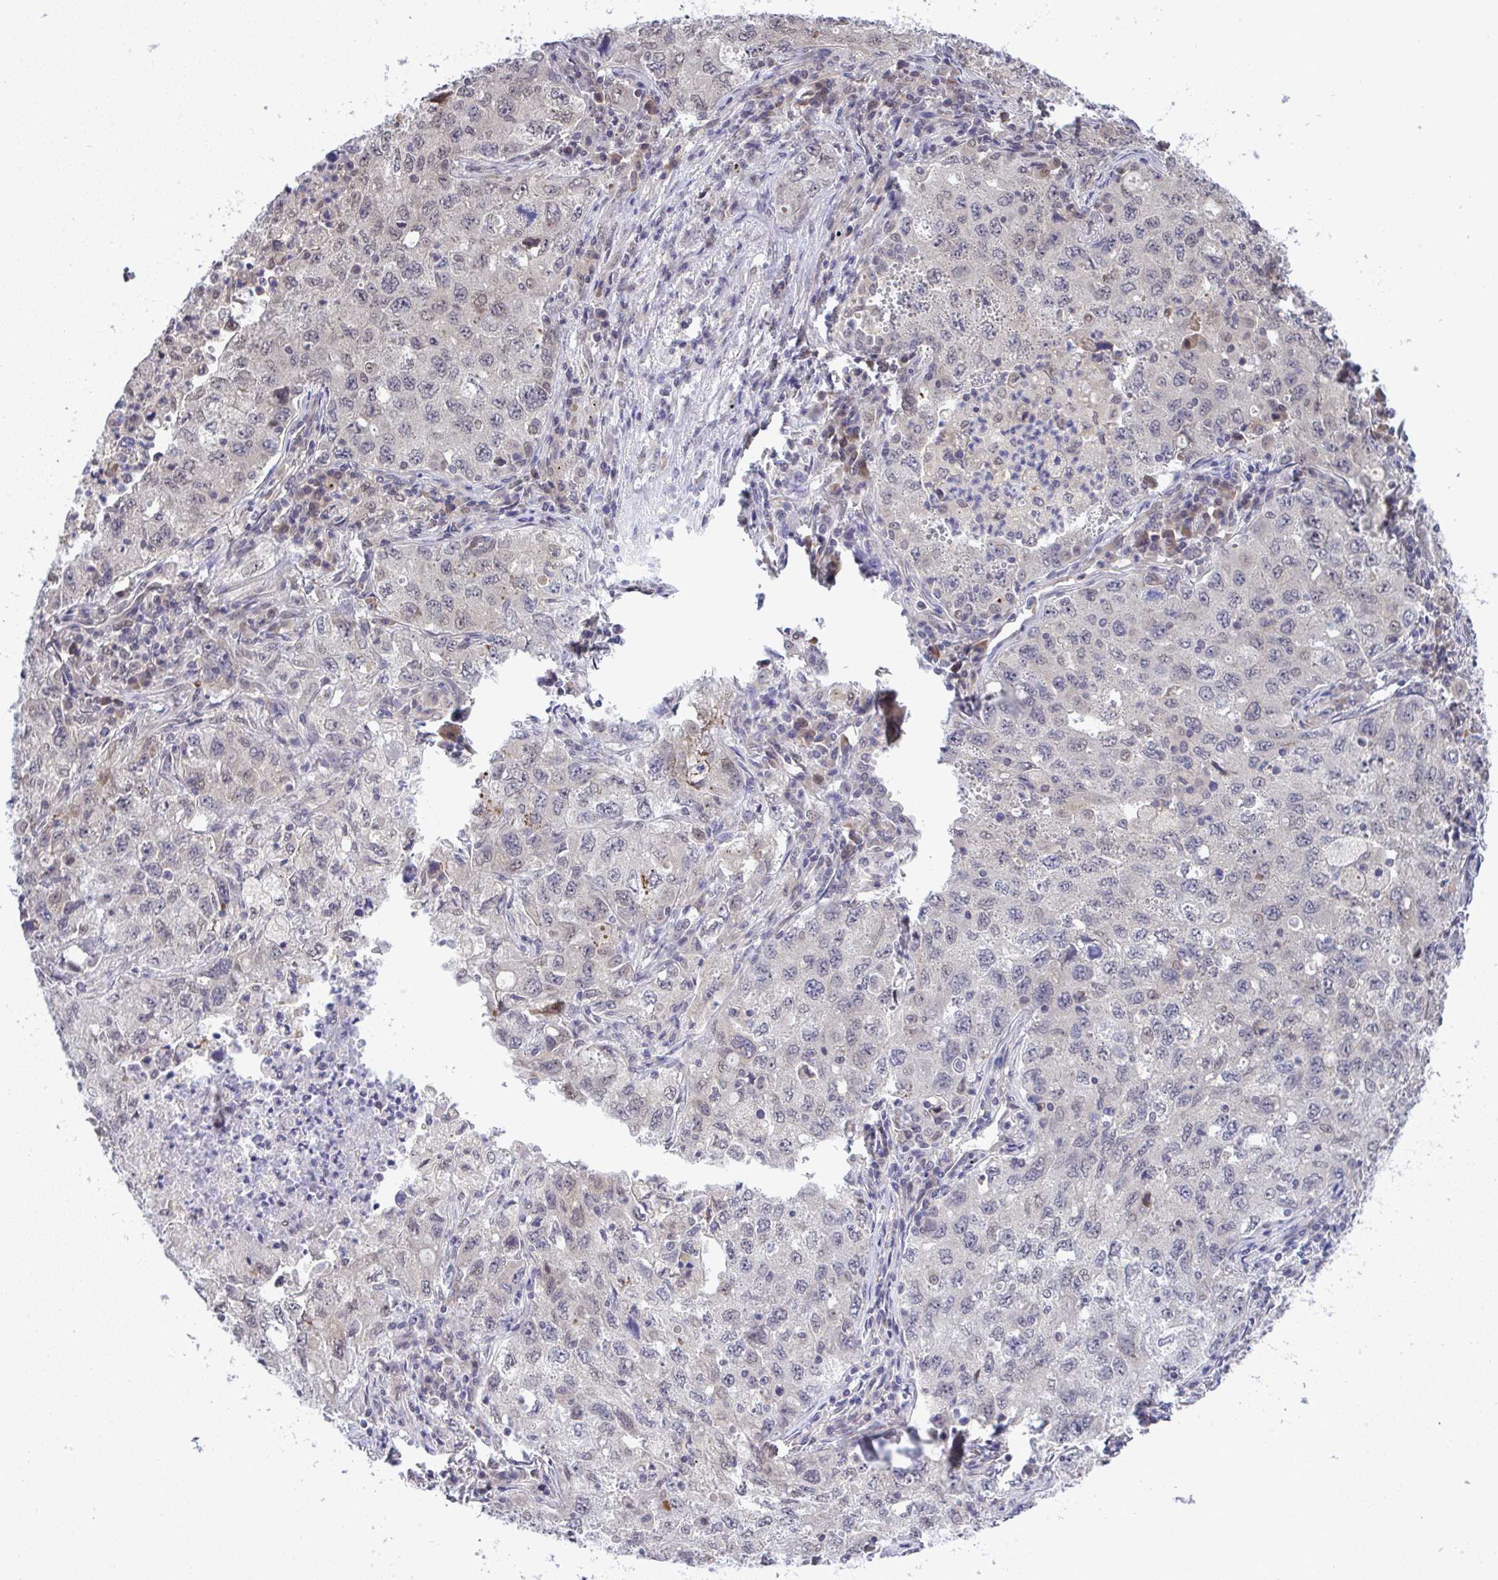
{"staining": {"intensity": "weak", "quantity": "<25%", "location": "cytoplasmic/membranous,nuclear"}, "tissue": "lung cancer", "cell_type": "Tumor cells", "image_type": "cancer", "snomed": [{"axis": "morphology", "description": "Adenocarcinoma, NOS"}, {"axis": "topography", "description": "Lung"}], "caption": "Immunohistochemistry of lung cancer reveals no expression in tumor cells.", "gene": "C9orf64", "patient": {"sex": "female", "age": 57}}